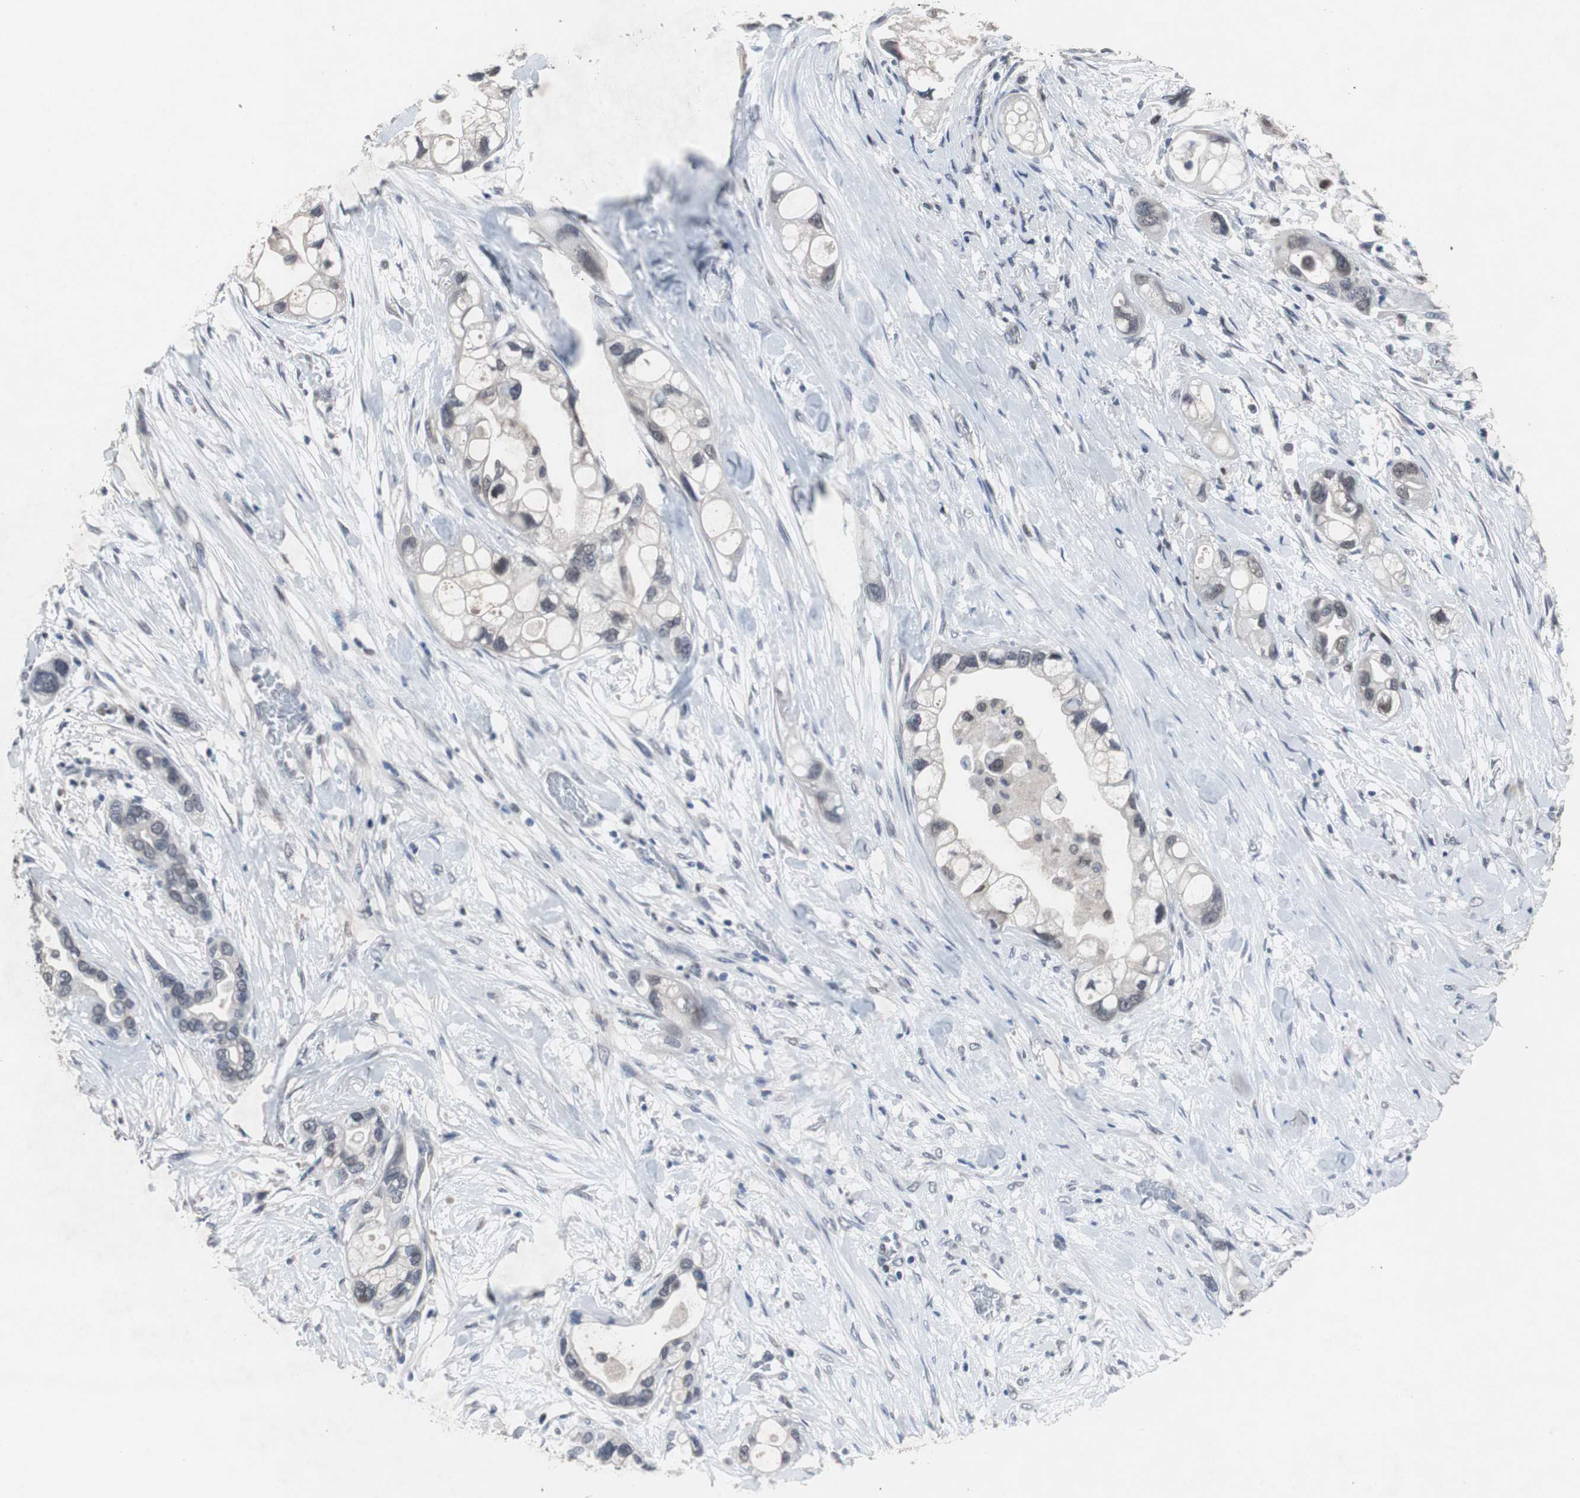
{"staining": {"intensity": "negative", "quantity": "none", "location": "none"}, "tissue": "pancreatic cancer", "cell_type": "Tumor cells", "image_type": "cancer", "snomed": [{"axis": "morphology", "description": "Adenocarcinoma, NOS"}, {"axis": "topography", "description": "Pancreas"}], "caption": "The IHC histopathology image has no significant staining in tumor cells of pancreatic cancer tissue. Brightfield microscopy of IHC stained with DAB (3,3'-diaminobenzidine) (brown) and hematoxylin (blue), captured at high magnification.", "gene": "RBM47", "patient": {"sex": "female", "age": 77}}